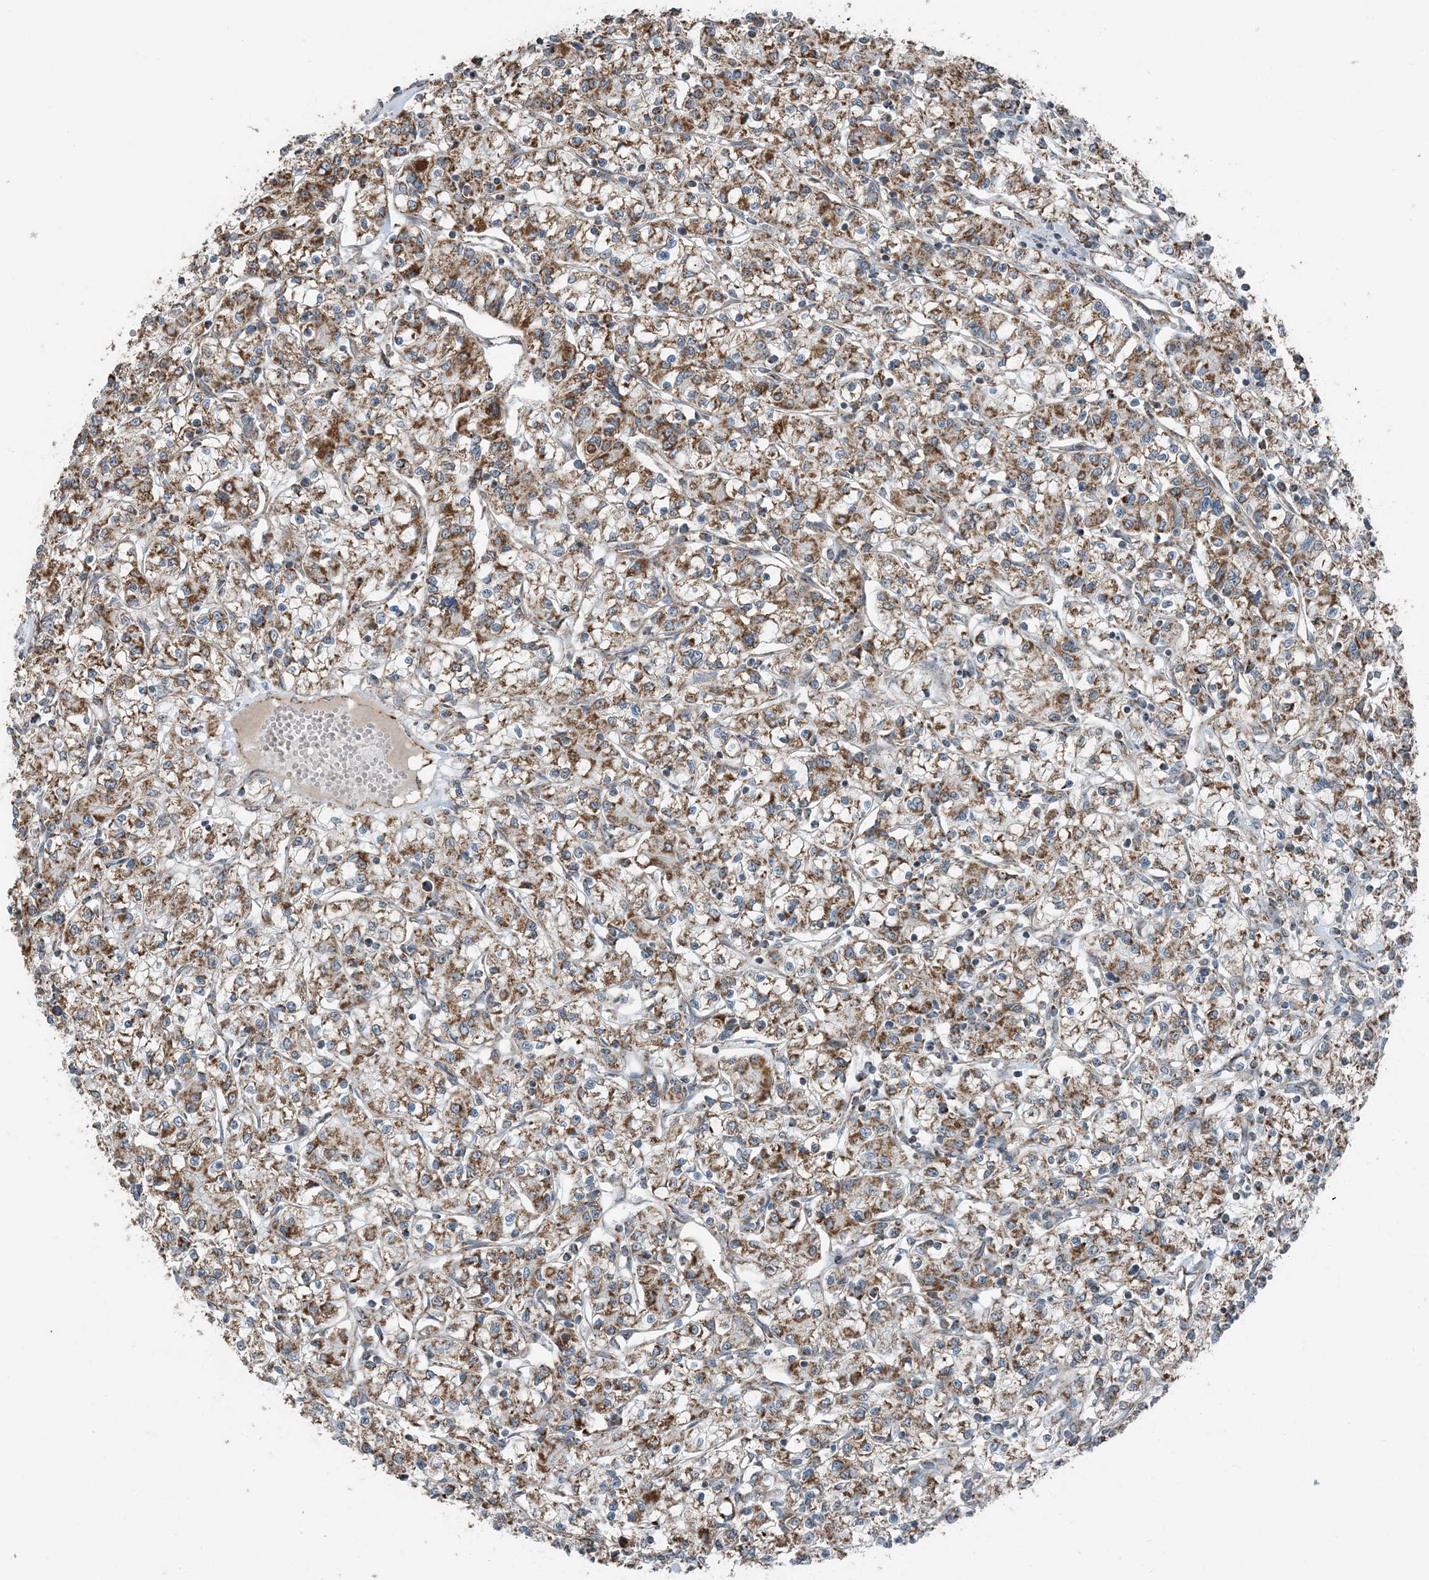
{"staining": {"intensity": "moderate", "quantity": ">75%", "location": "cytoplasmic/membranous"}, "tissue": "renal cancer", "cell_type": "Tumor cells", "image_type": "cancer", "snomed": [{"axis": "morphology", "description": "Adenocarcinoma, NOS"}, {"axis": "topography", "description": "Kidney"}], "caption": "A brown stain labels moderate cytoplasmic/membranous positivity of a protein in human adenocarcinoma (renal) tumor cells.", "gene": "PILRB", "patient": {"sex": "female", "age": 59}}